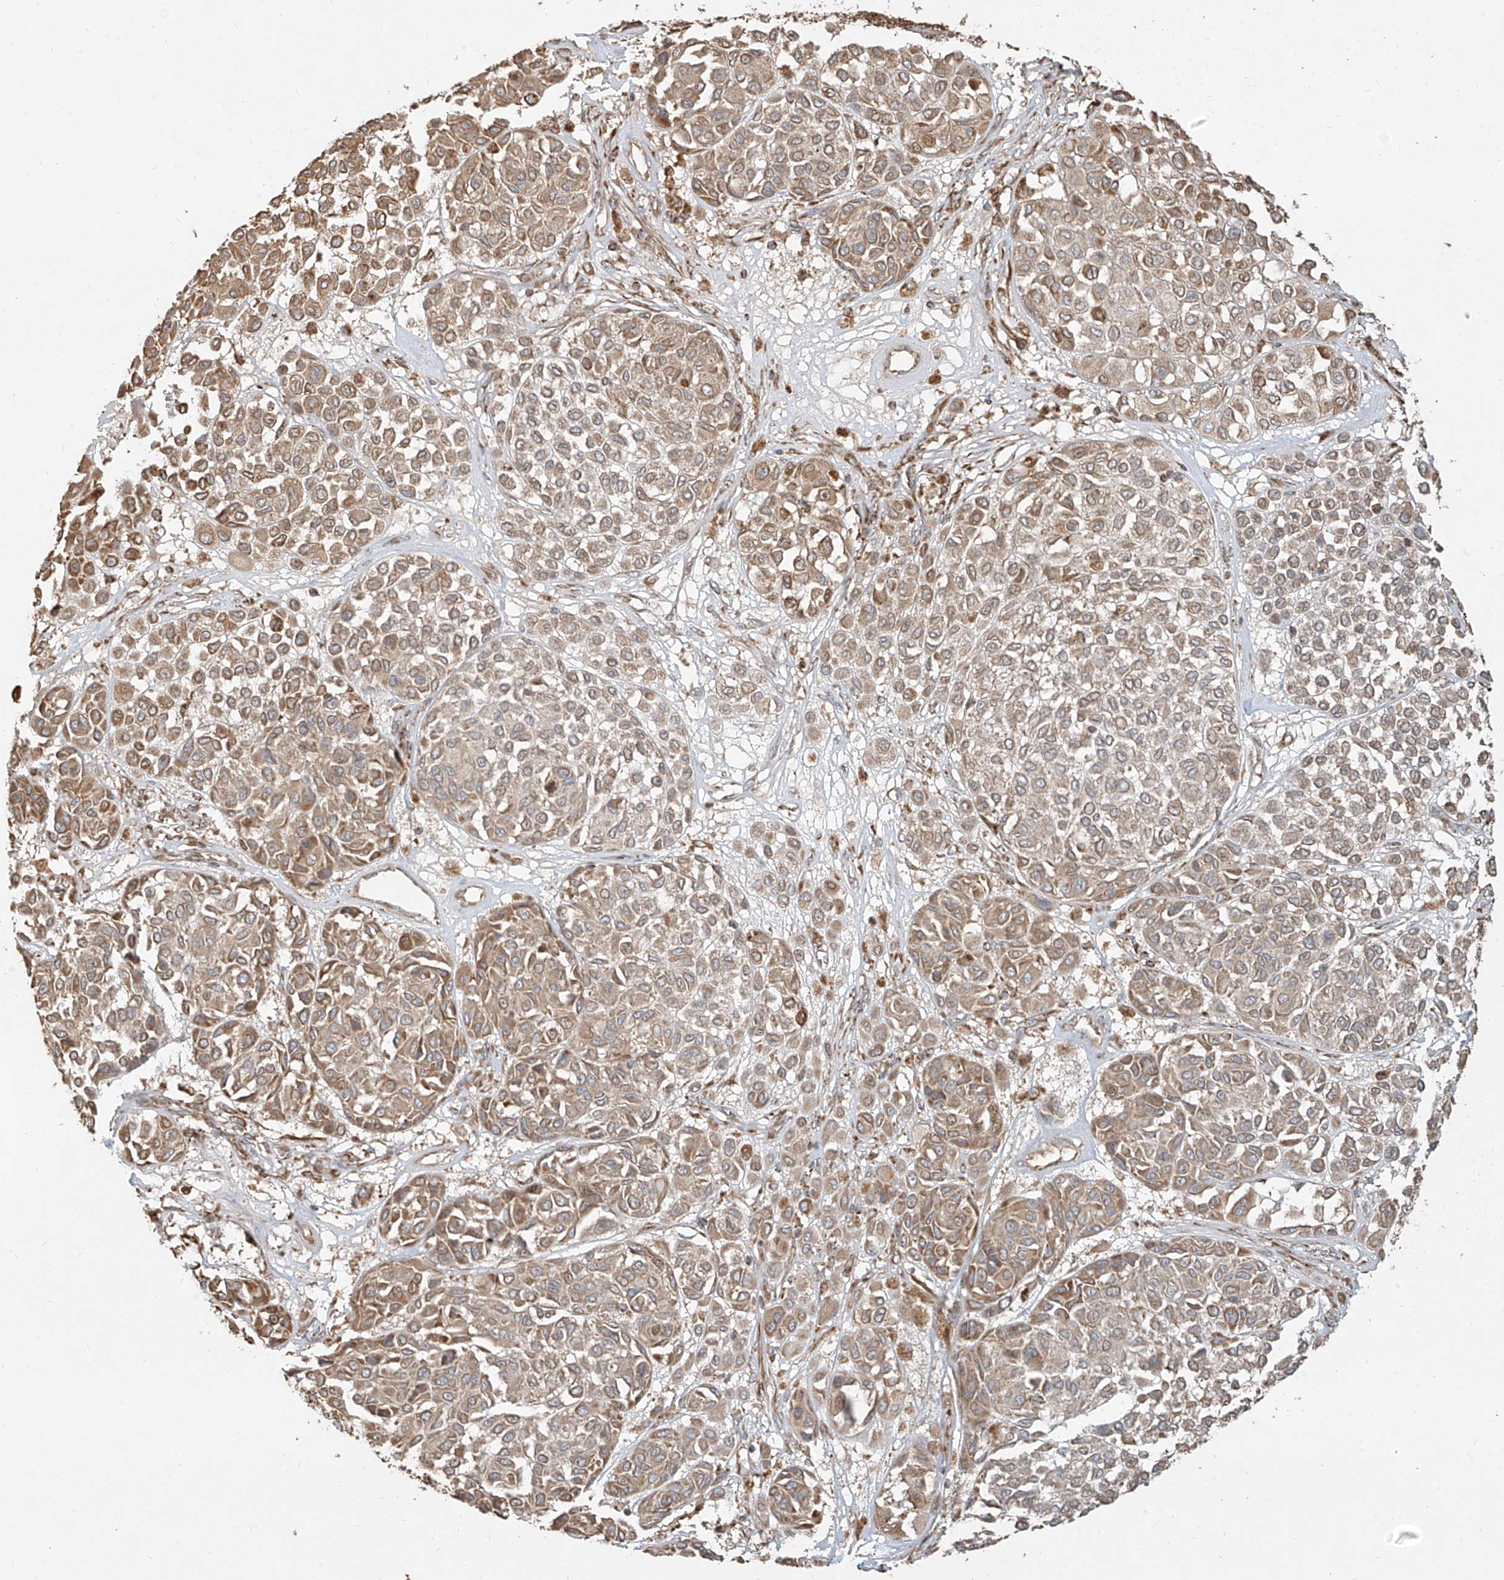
{"staining": {"intensity": "moderate", "quantity": "25%-75%", "location": "cytoplasmic/membranous"}, "tissue": "melanoma", "cell_type": "Tumor cells", "image_type": "cancer", "snomed": [{"axis": "morphology", "description": "Malignant melanoma, Metastatic site"}, {"axis": "topography", "description": "Soft tissue"}], "caption": "Immunohistochemistry image of neoplastic tissue: melanoma stained using immunohistochemistry (IHC) reveals medium levels of moderate protein expression localized specifically in the cytoplasmic/membranous of tumor cells, appearing as a cytoplasmic/membranous brown color.", "gene": "EFNB1", "patient": {"sex": "male", "age": 41}}